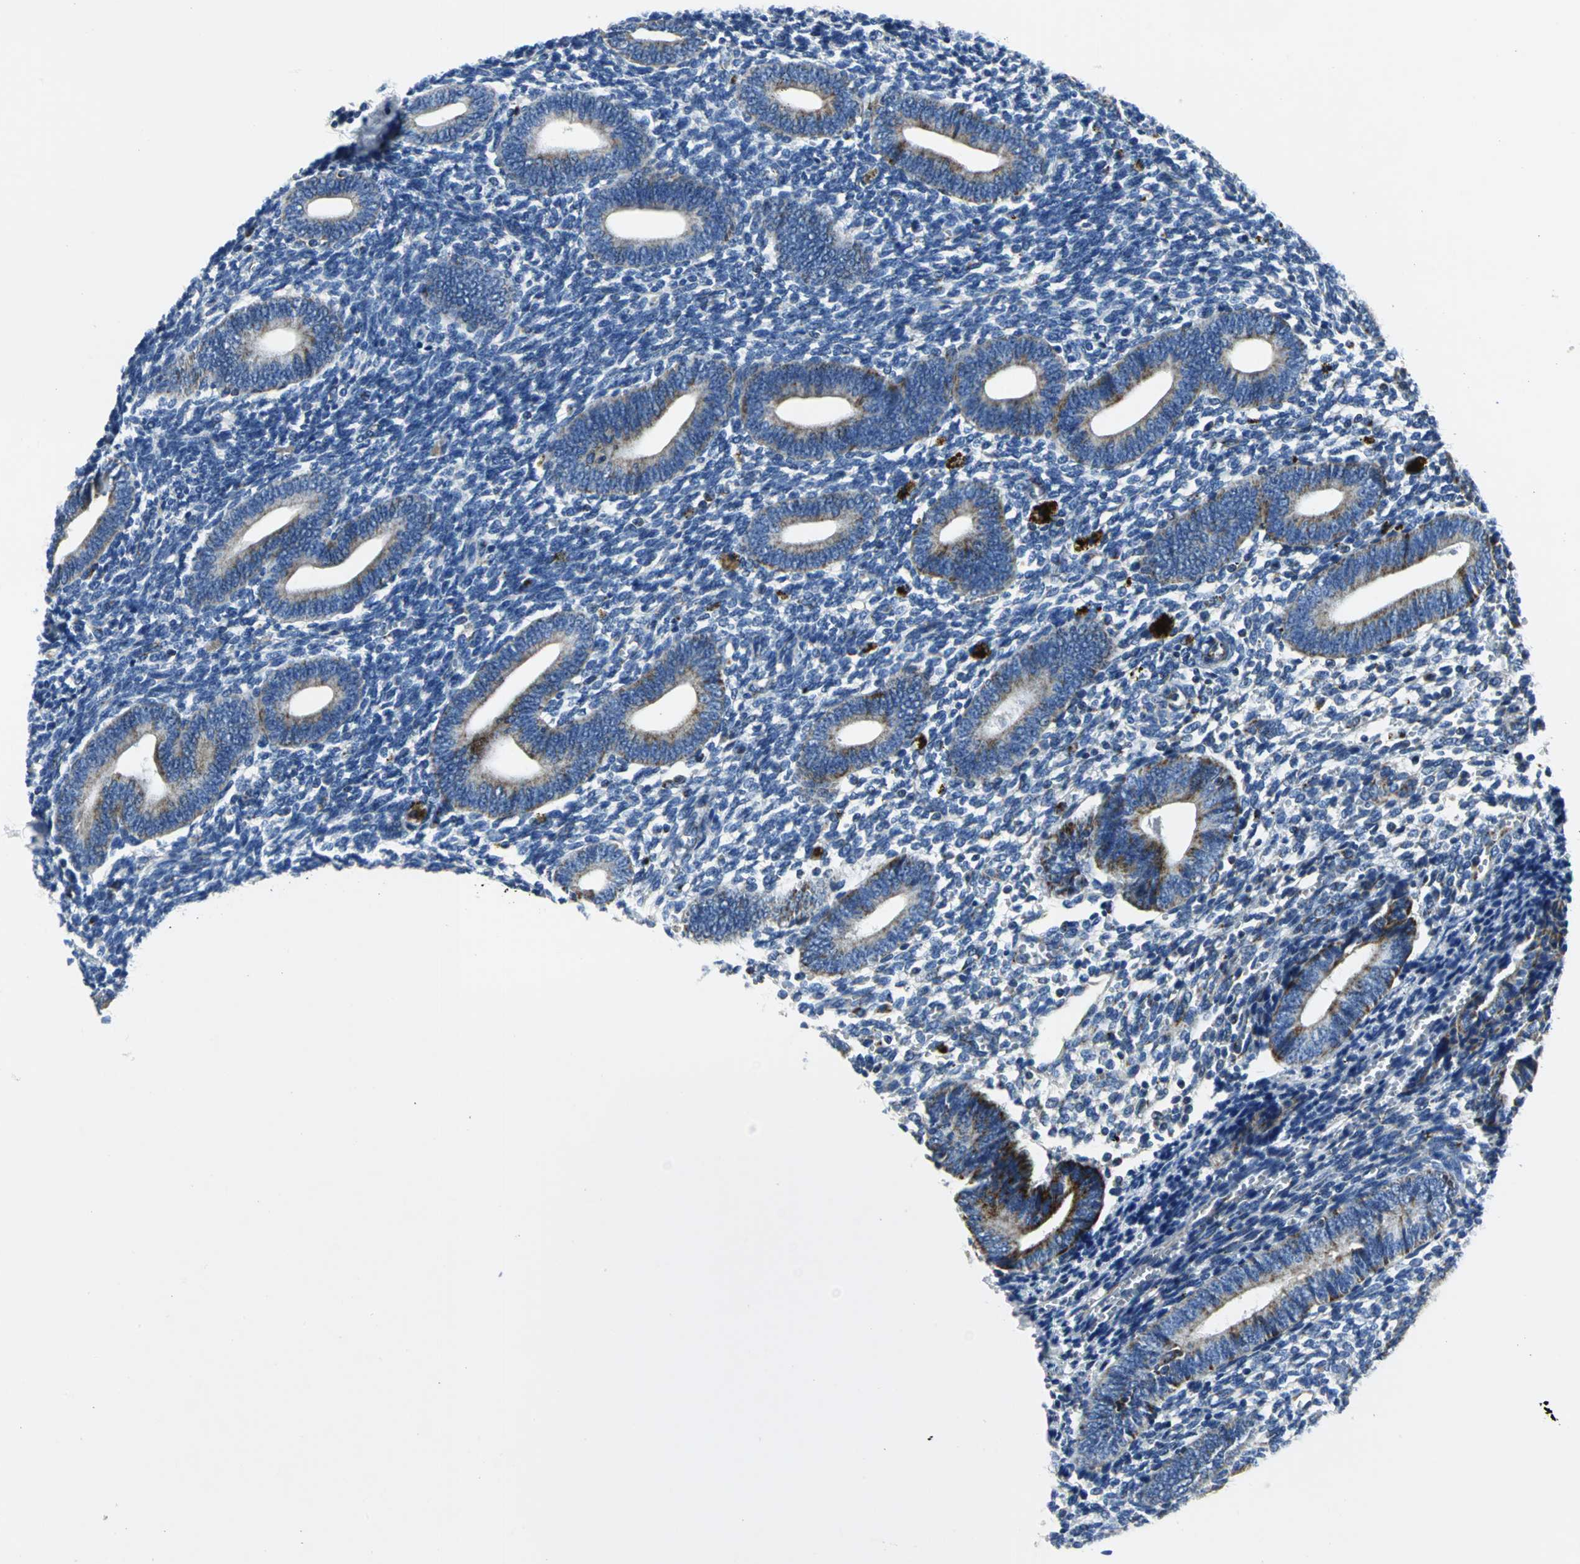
{"staining": {"intensity": "weak", "quantity": "<25%", "location": "cytoplasmic/membranous"}, "tissue": "endometrium", "cell_type": "Cells in endometrial stroma", "image_type": "normal", "snomed": [{"axis": "morphology", "description": "Normal tissue, NOS"}, {"axis": "topography", "description": "Uterus"}, {"axis": "topography", "description": "Endometrium"}], "caption": "This is an immunohistochemistry (IHC) image of normal human endometrium. There is no expression in cells in endometrial stroma.", "gene": "IFI6", "patient": {"sex": "female", "age": 33}}